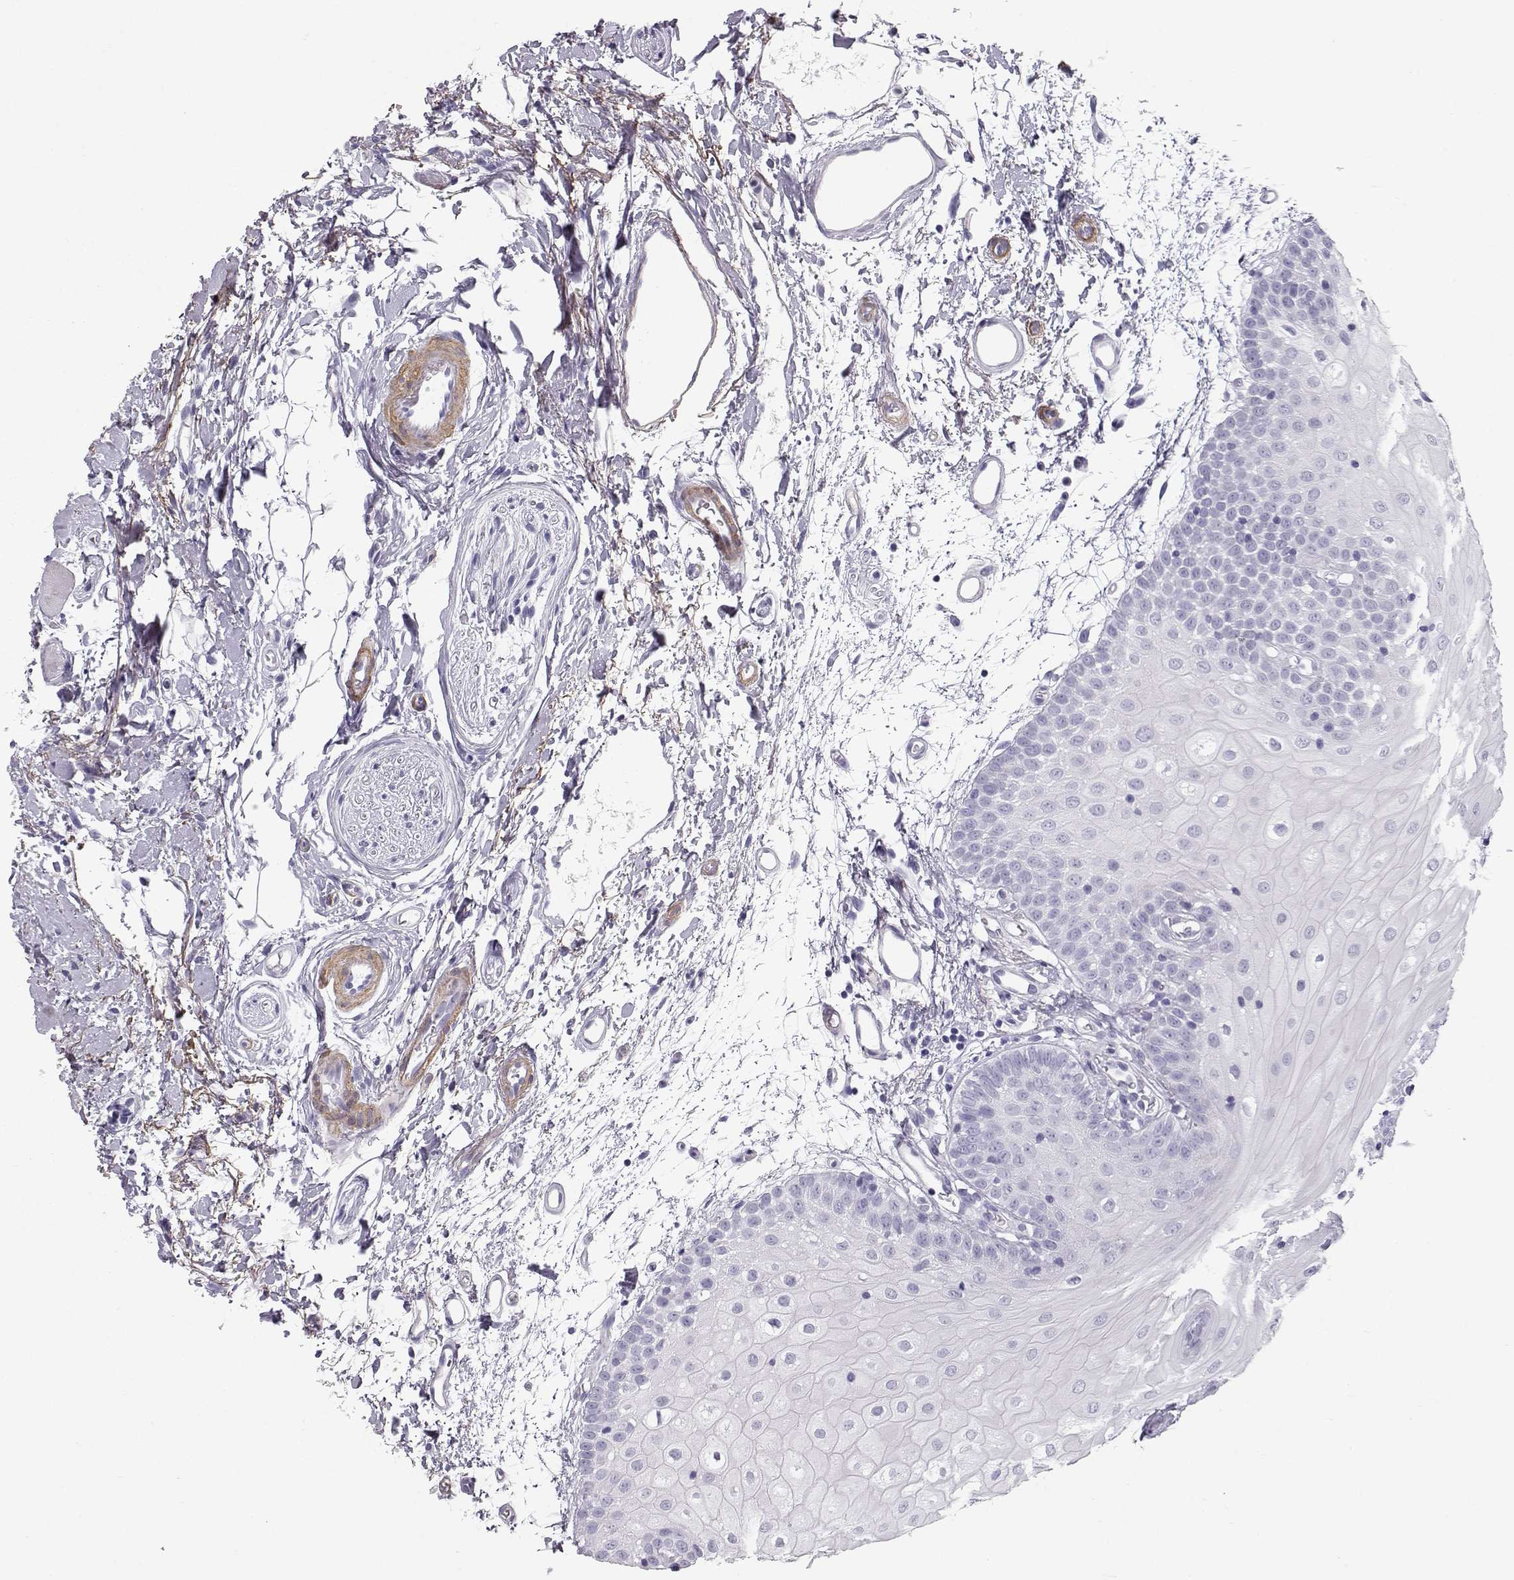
{"staining": {"intensity": "negative", "quantity": "none", "location": "none"}, "tissue": "oral mucosa", "cell_type": "Squamous epithelial cells", "image_type": "normal", "snomed": [{"axis": "morphology", "description": "Normal tissue, NOS"}, {"axis": "morphology", "description": "Squamous cell carcinoma, NOS"}, {"axis": "topography", "description": "Oral tissue"}, {"axis": "topography", "description": "Head-Neck"}], "caption": "High power microscopy histopathology image of an immunohistochemistry photomicrograph of benign oral mucosa, revealing no significant positivity in squamous epithelial cells. Brightfield microscopy of immunohistochemistry (IHC) stained with DAB (3,3'-diaminobenzidine) (brown) and hematoxylin (blue), captured at high magnification.", "gene": "SLITRK3", "patient": {"sex": "female", "age": 75}}